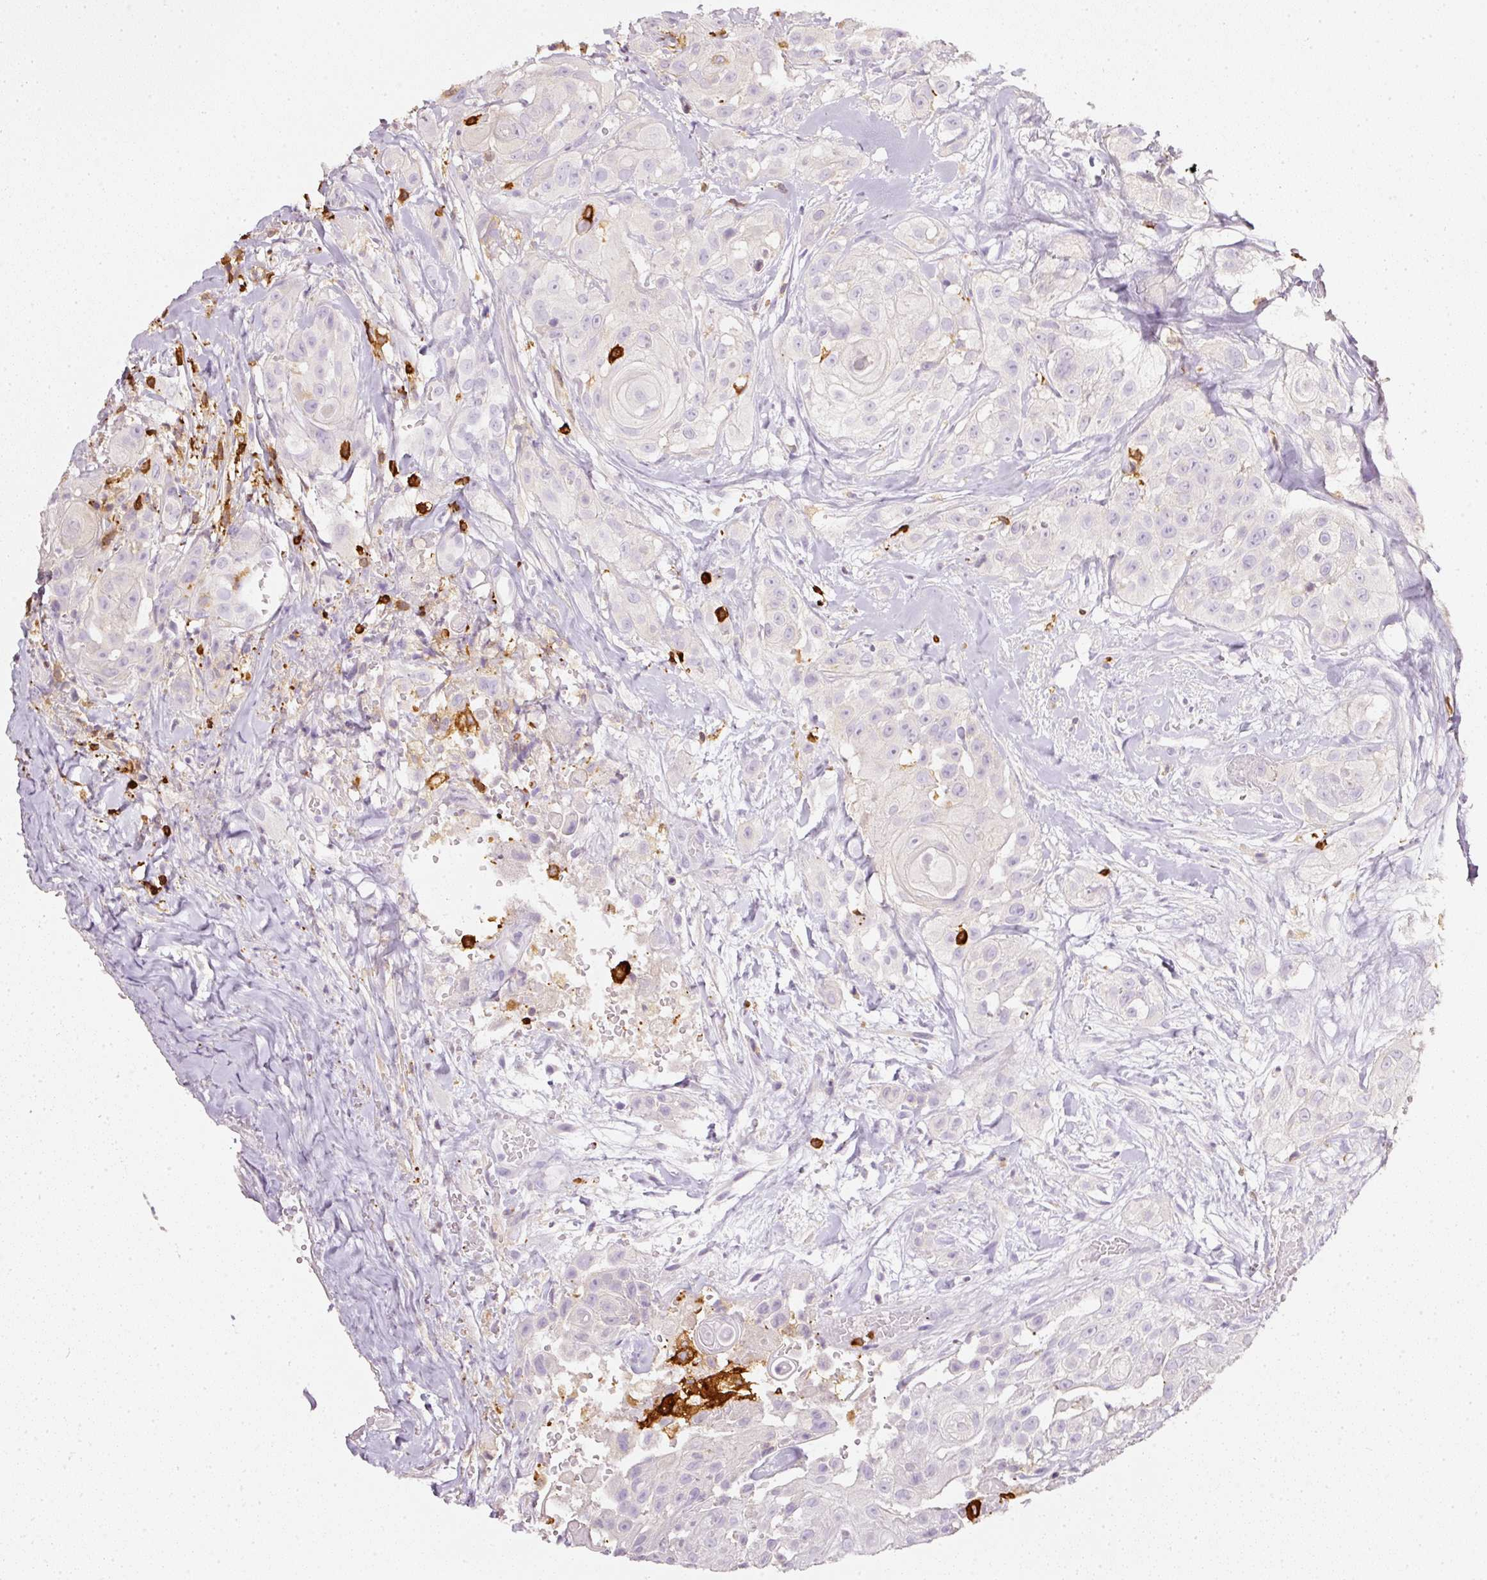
{"staining": {"intensity": "negative", "quantity": "none", "location": "none"}, "tissue": "head and neck cancer", "cell_type": "Tumor cells", "image_type": "cancer", "snomed": [{"axis": "morphology", "description": "Squamous cell carcinoma, NOS"}, {"axis": "topography", "description": "Head-Neck"}], "caption": "An image of squamous cell carcinoma (head and neck) stained for a protein exhibits no brown staining in tumor cells. Nuclei are stained in blue.", "gene": "EVL", "patient": {"sex": "male", "age": 83}}